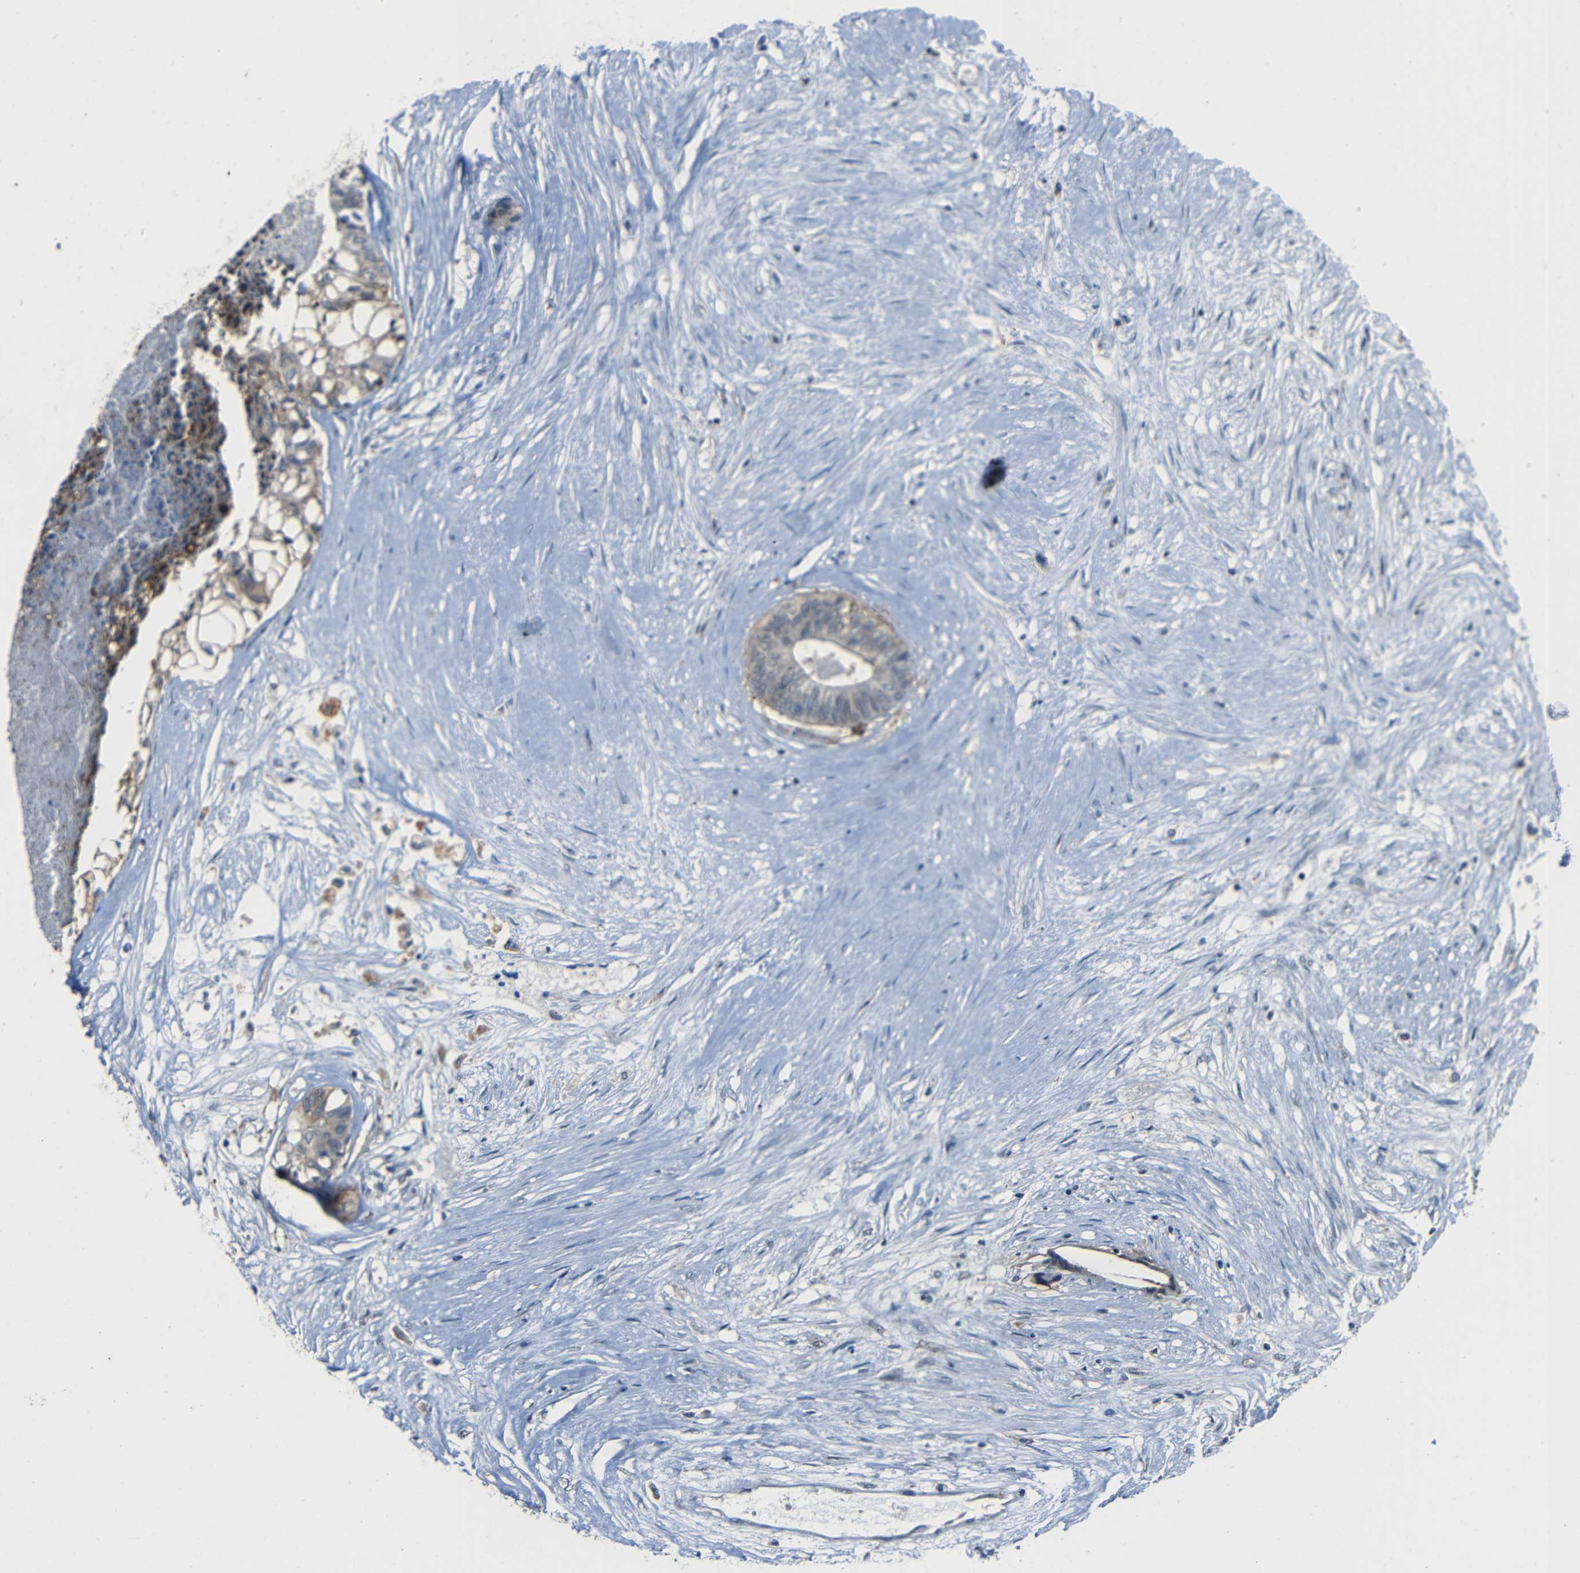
{"staining": {"intensity": "weak", "quantity": "<25%", "location": "cytoplasmic/membranous"}, "tissue": "colorectal cancer", "cell_type": "Tumor cells", "image_type": "cancer", "snomed": [{"axis": "morphology", "description": "Adenocarcinoma, NOS"}, {"axis": "topography", "description": "Rectum"}], "caption": "This is an IHC photomicrograph of colorectal adenocarcinoma. There is no staining in tumor cells.", "gene": "DNAJC5", "patient": {"sex": "male", "age": 63}}